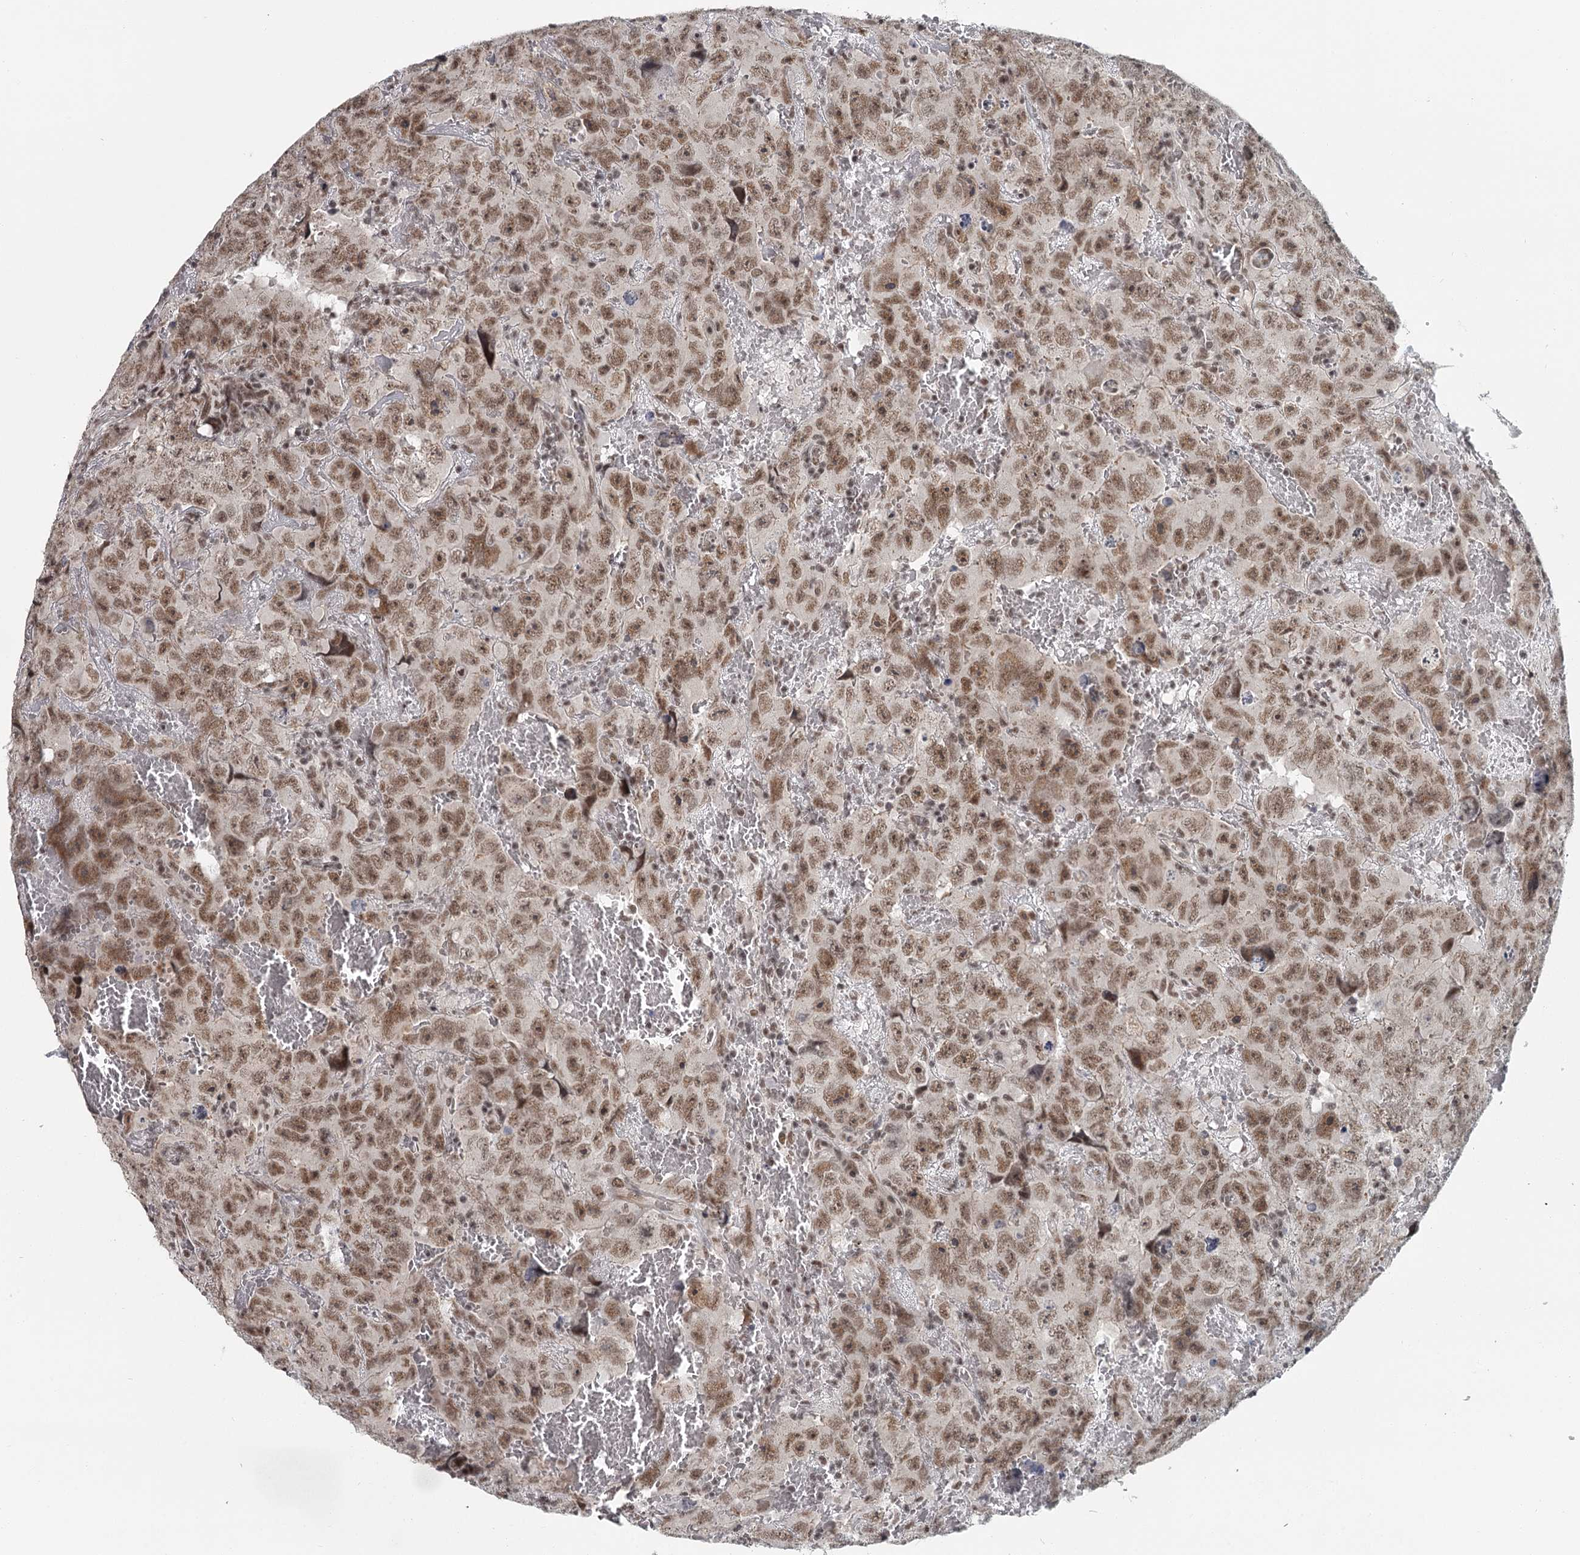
{"staining": {"intensity": "moderate", "quantity": ">75%", "location": "nuclear"}, "tissue": "testis cancer", "cell_type": "Tumor cells", "image_type": "cancer", "snomed": [{"axis": "morphology", "description": "Carcinoma, Embryonal, NOS"}, {"axis": "topography", "description": "Testis"}], "caption": "Tumor cells demonstrate medium levels of moderate nuclear staining in approximately >75% of cells in human testis cancer.", "gene": "FAM13C", "patient": {"sex": "male", "age": 45}}